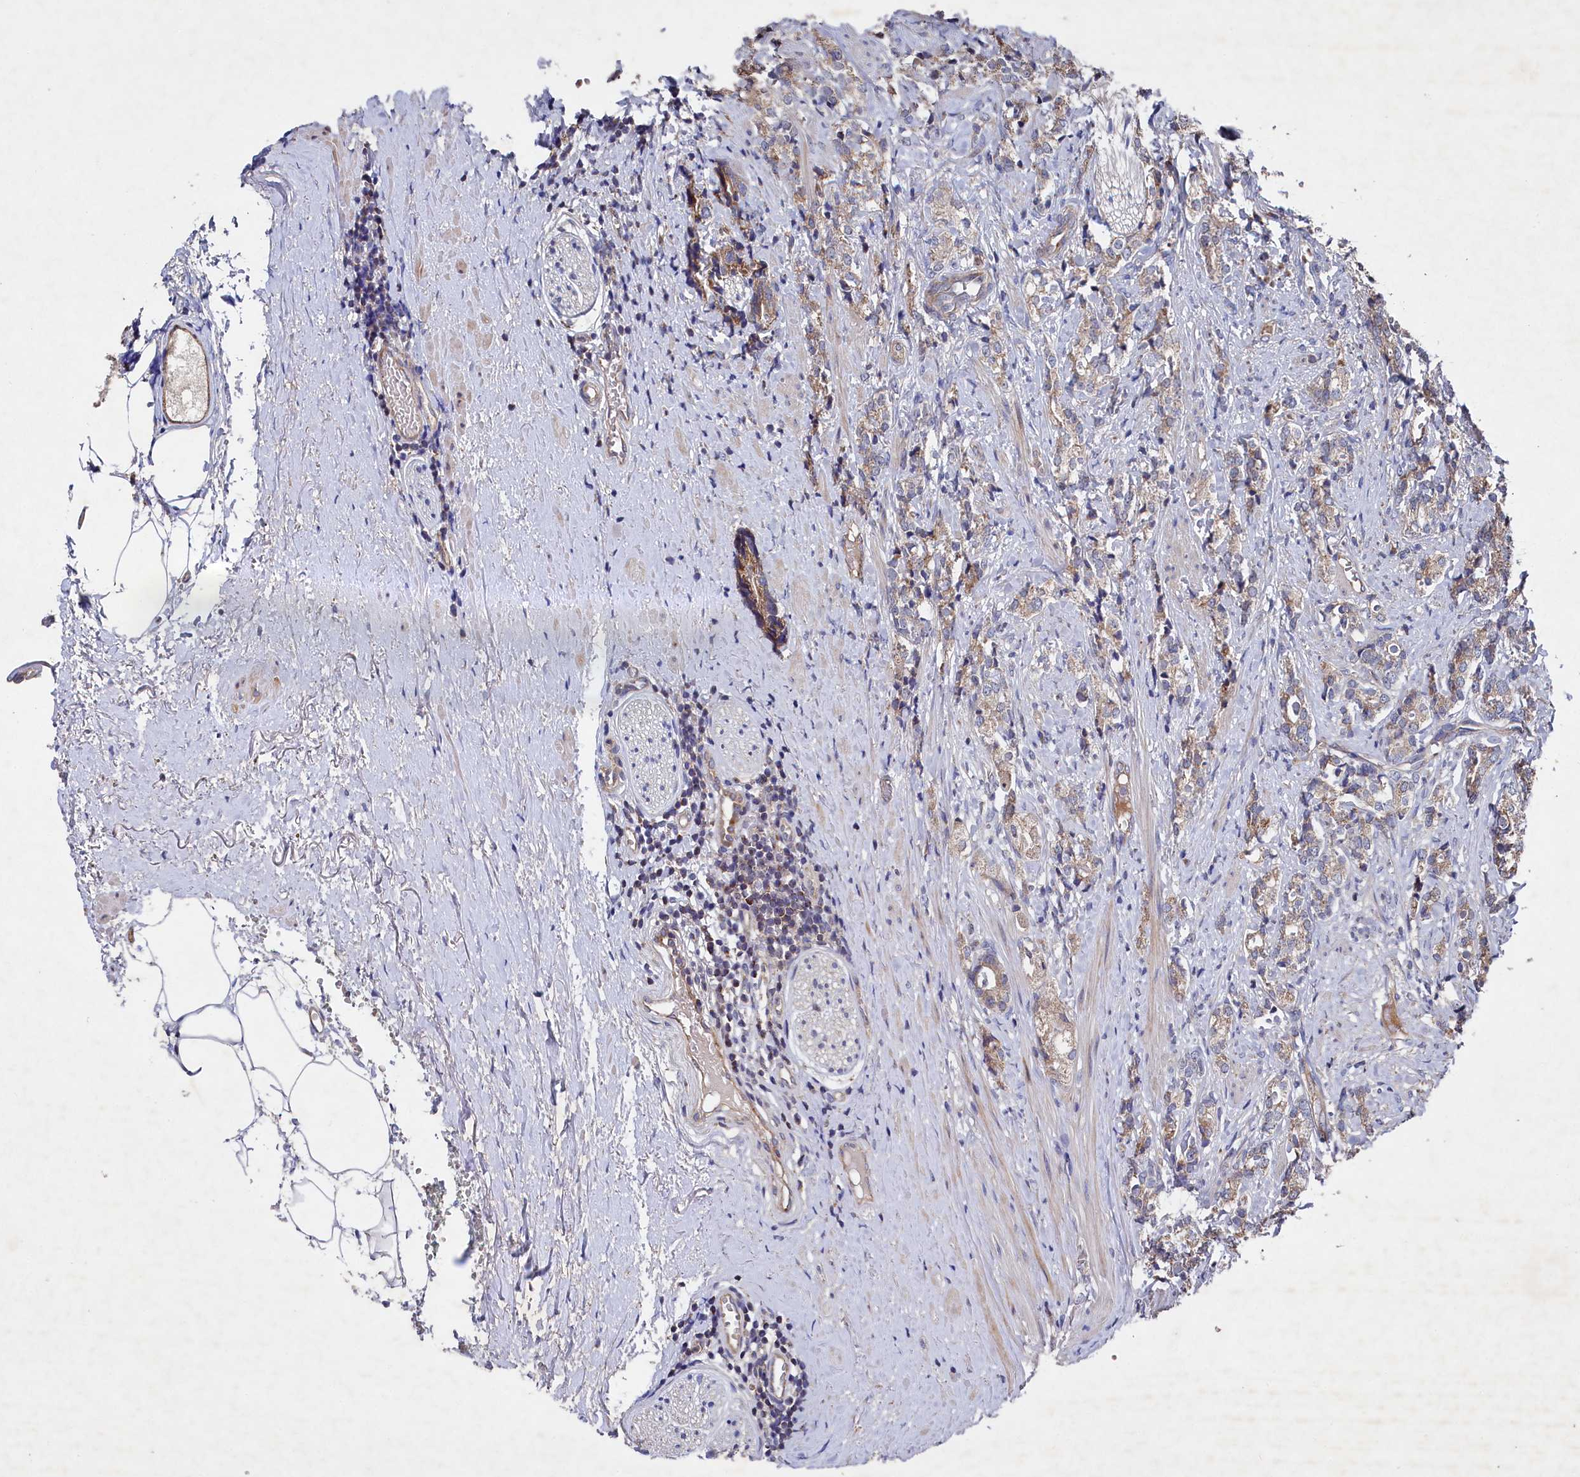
{"staining": {"intensity": "weak", "quantity": ">75%", "location": "cytoplasmic/membranous"}, "tissue": "prostate cancer", "cell_type": "Tumor cells", "image_type": "cancer", "snomed": [{"axis": "morphology", "description": "Adenocarcinoma, High grade"}, {"axis": "topography", "description": "Prostate"}], "caption": "Immunohistochemistry (IHC) (DAB (3,3'-diaminobenzidine)) staining of human prostate cancer (adenocarcinoma (high-grade)) exhibits weak cytoplasmic/membranous protein expression in about >75% of tumor cells. (brown staining indicates protein expression, while blue staining denotes nuclei).", "gene": "SUPV3L1", "patient": {"sex": "male", "age": 69}}